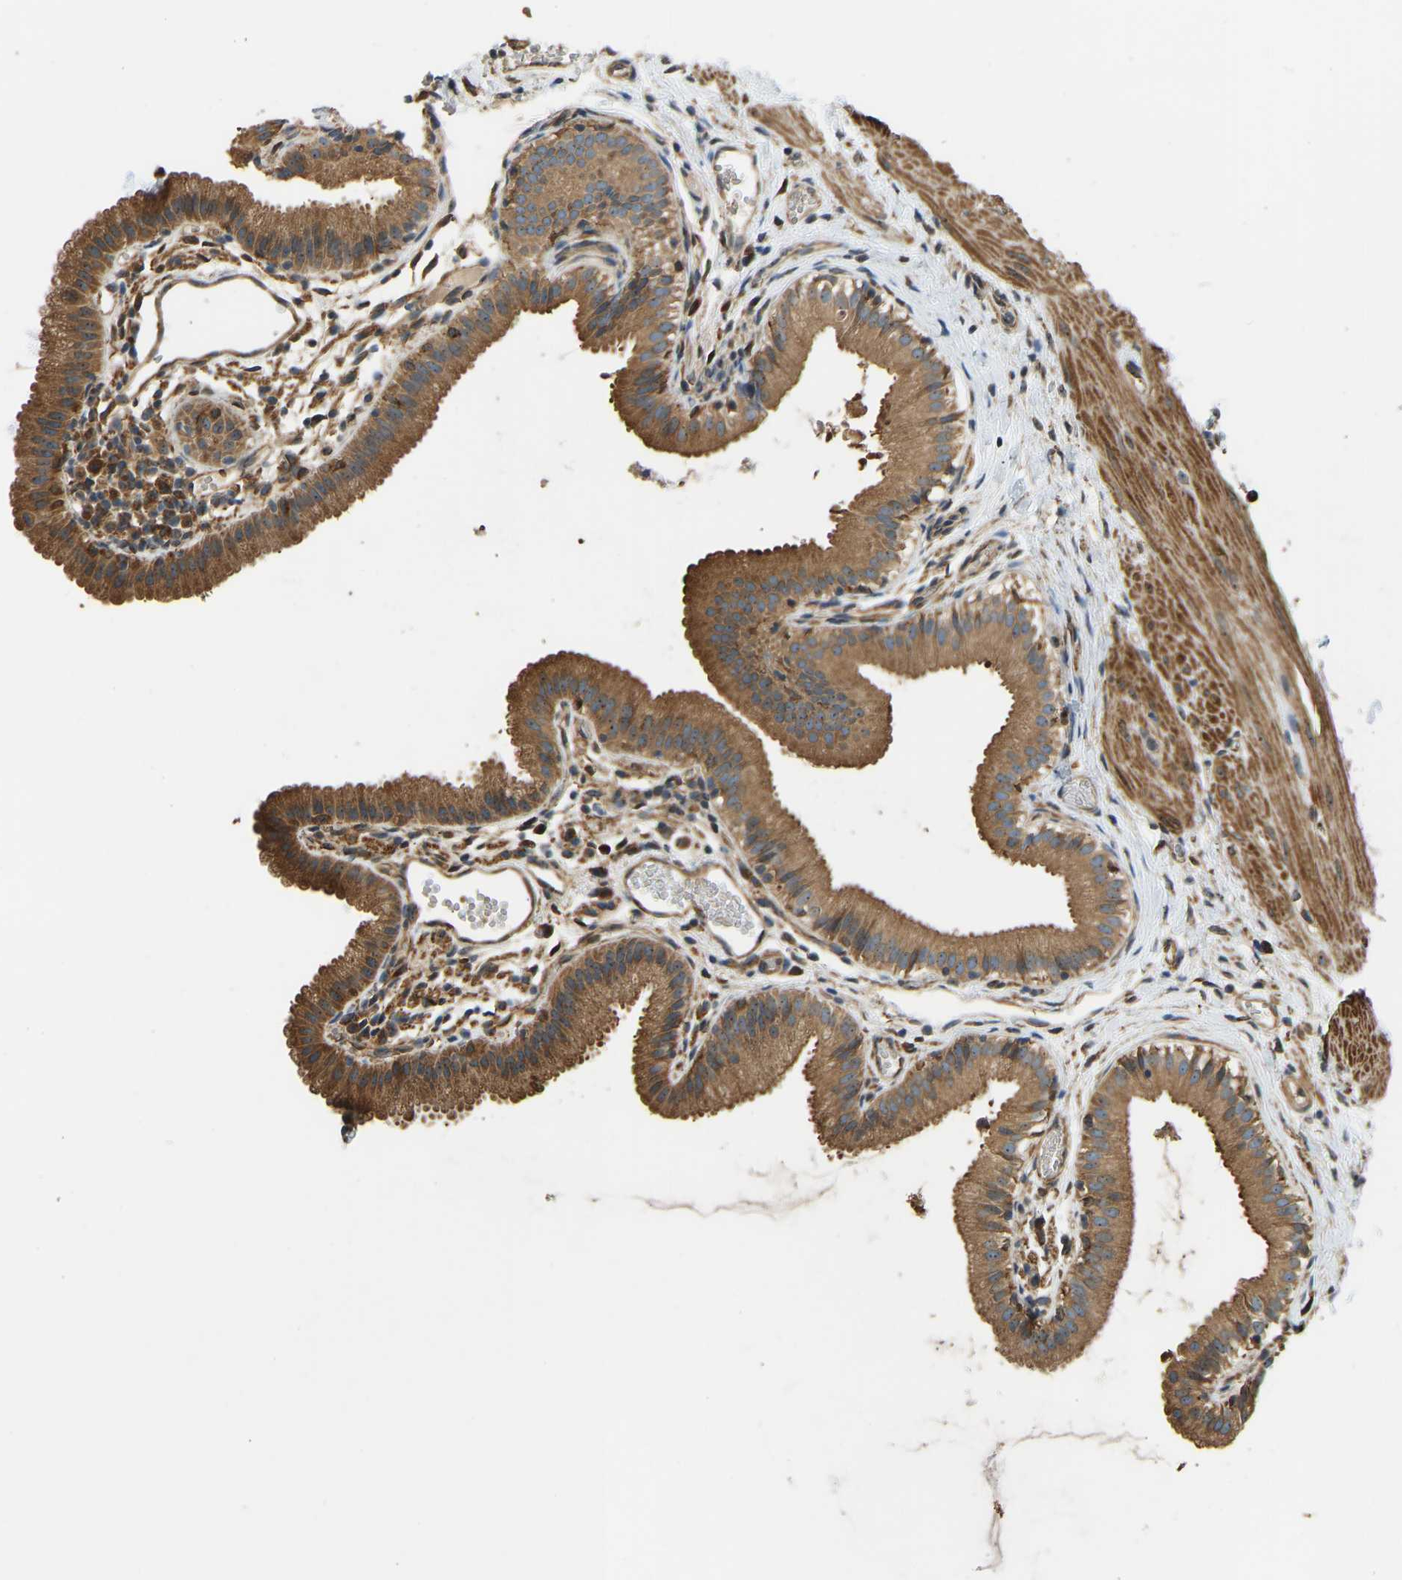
{"staining": {"intensity": "moderate", "quantity": ">75%", "location": "cytoplasmic/membranous,nuclear"}, "tissue": "gallbladder", "cell_type": "Glandular cells", "image_type": "normal", "snomed": [{"axis": "morphology", "description": "Normal tissue, NOS"}, {"axis": "topography", "description": "Gallbladder"}], "caption": "Gallbladder stained with a brown dye demonstrates moderate cytoplasmic/membranous,nuclear positive positivity in about >75% of glandular cells.", "gene": "OS9", "patient": {"sex": "female", "age": 26}}